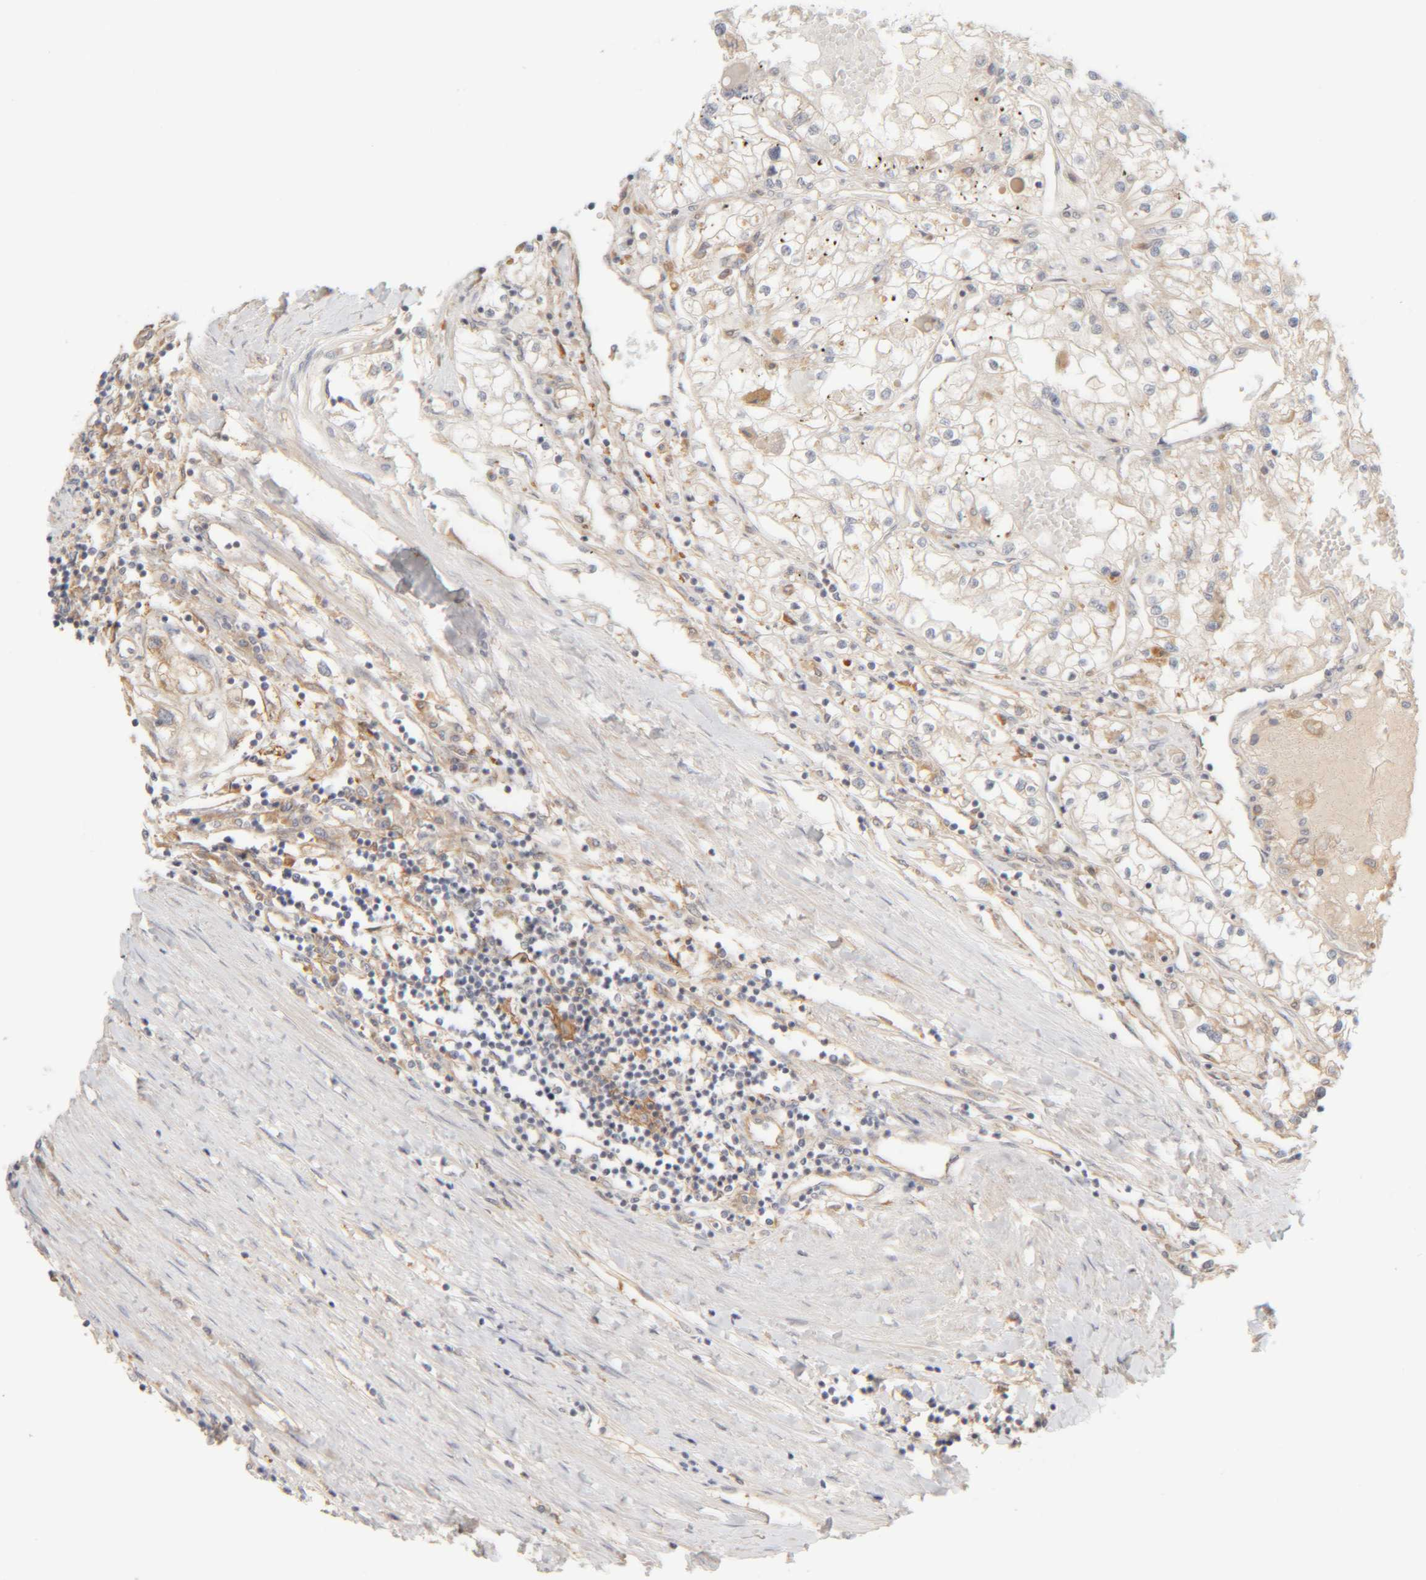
{"staining": {"intensity": "weak", "quantity": "<25%", "location": "cytoplasmic/membranous"}, "tissue": "renal cancer", "cell_type": "Tumor cells", "image_type": "cancer", "snomed": [{"axis": "morphology", "description": "Adenocarcinoma, NOS"}, {"axis": "topography", "description": "Kidney"}], "caption": "IHC micrograph of neoplastic tissue: renal cancer (adenocarcinoma) stained with DAB (3,3'-diaminobenzidine) shows no significant protein staining in tumor cells.", "gene": "TMEM192", "patient": {"sex": "male", "age": 68}}